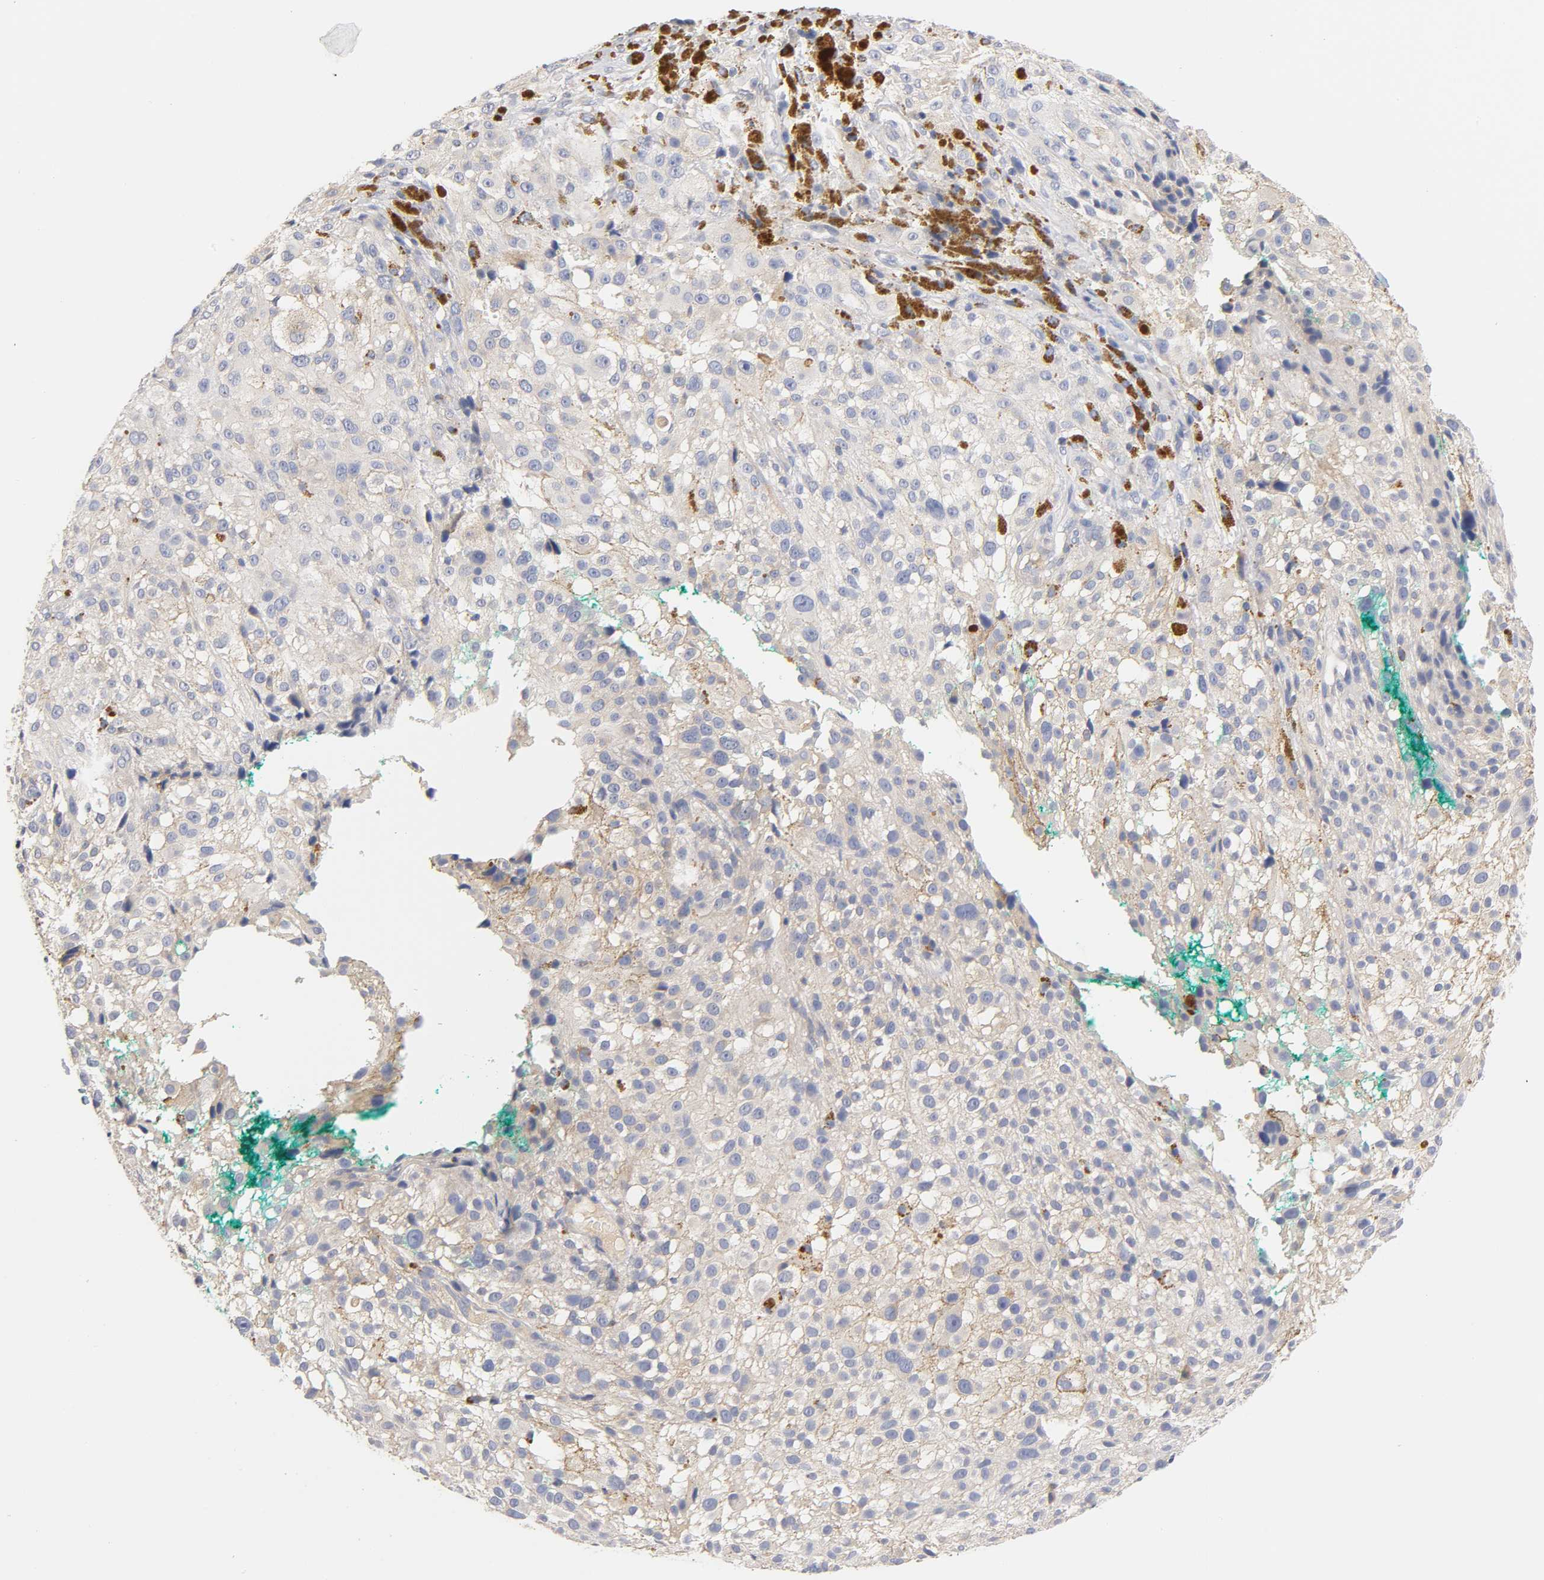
{"staining": {"intensity": "negative", "quantity": "none", "location": "none"}, "tissue": "melanoma", "cell_type": "Tumor cells", "image_type": "cancer", "snomed": [{"axis": "morphology", "description": "Necrosis, NOS"}, {"axis": "morphology", "description": "Malignant melanoma, NOS"}, {"axis": "topography", "description": "Skin"}], "caption": "Immunohistochemical staining of malignant melanoma demonstrates no significant expression in tumor cells. (DAB (3,3'-diaminobenzidine) immunohistochemistry with hematoxylin counter stain).", "gene": "SEMA5A", "patient": {"sex": "female", "age": 87}}